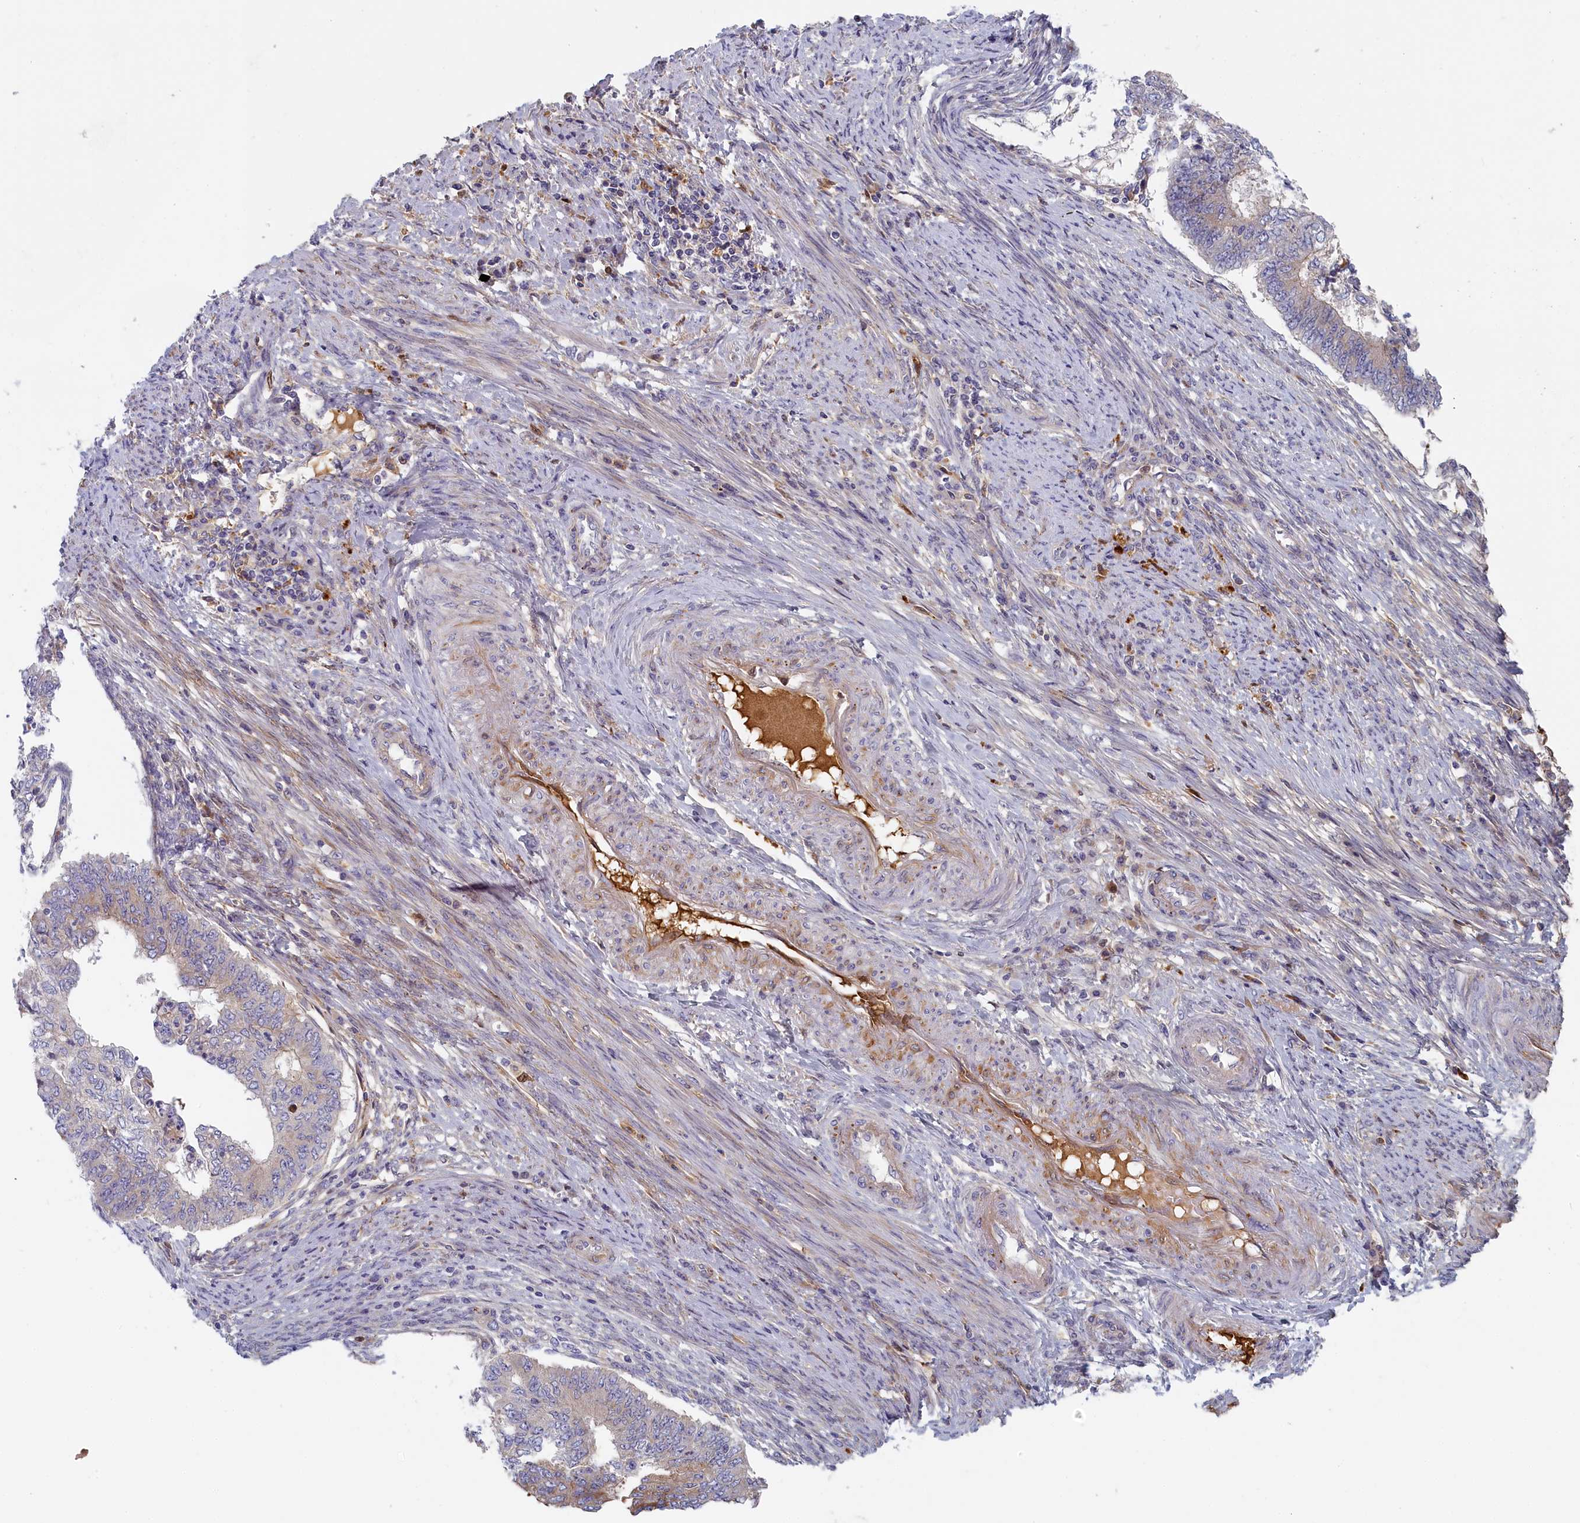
{"staining": {"intensity": "negative", "quantity": "none", "location": "none"}, "tissue": "endometrial cancer", "cell_type": "Tumor cells", "image_type": "cancer", "snomed": [{"axis": "morphology", "description": "Adenocarcinoma, NOS"}, {"axis": "topography", "description": "Endometrium"}], "caption": "This is an IHC histopathology image of human adenocarcinoma (endometrial). There is no positivity in tumor cells.", "gene": "STX16", "patient": {"sex": "female", "age": 68}}